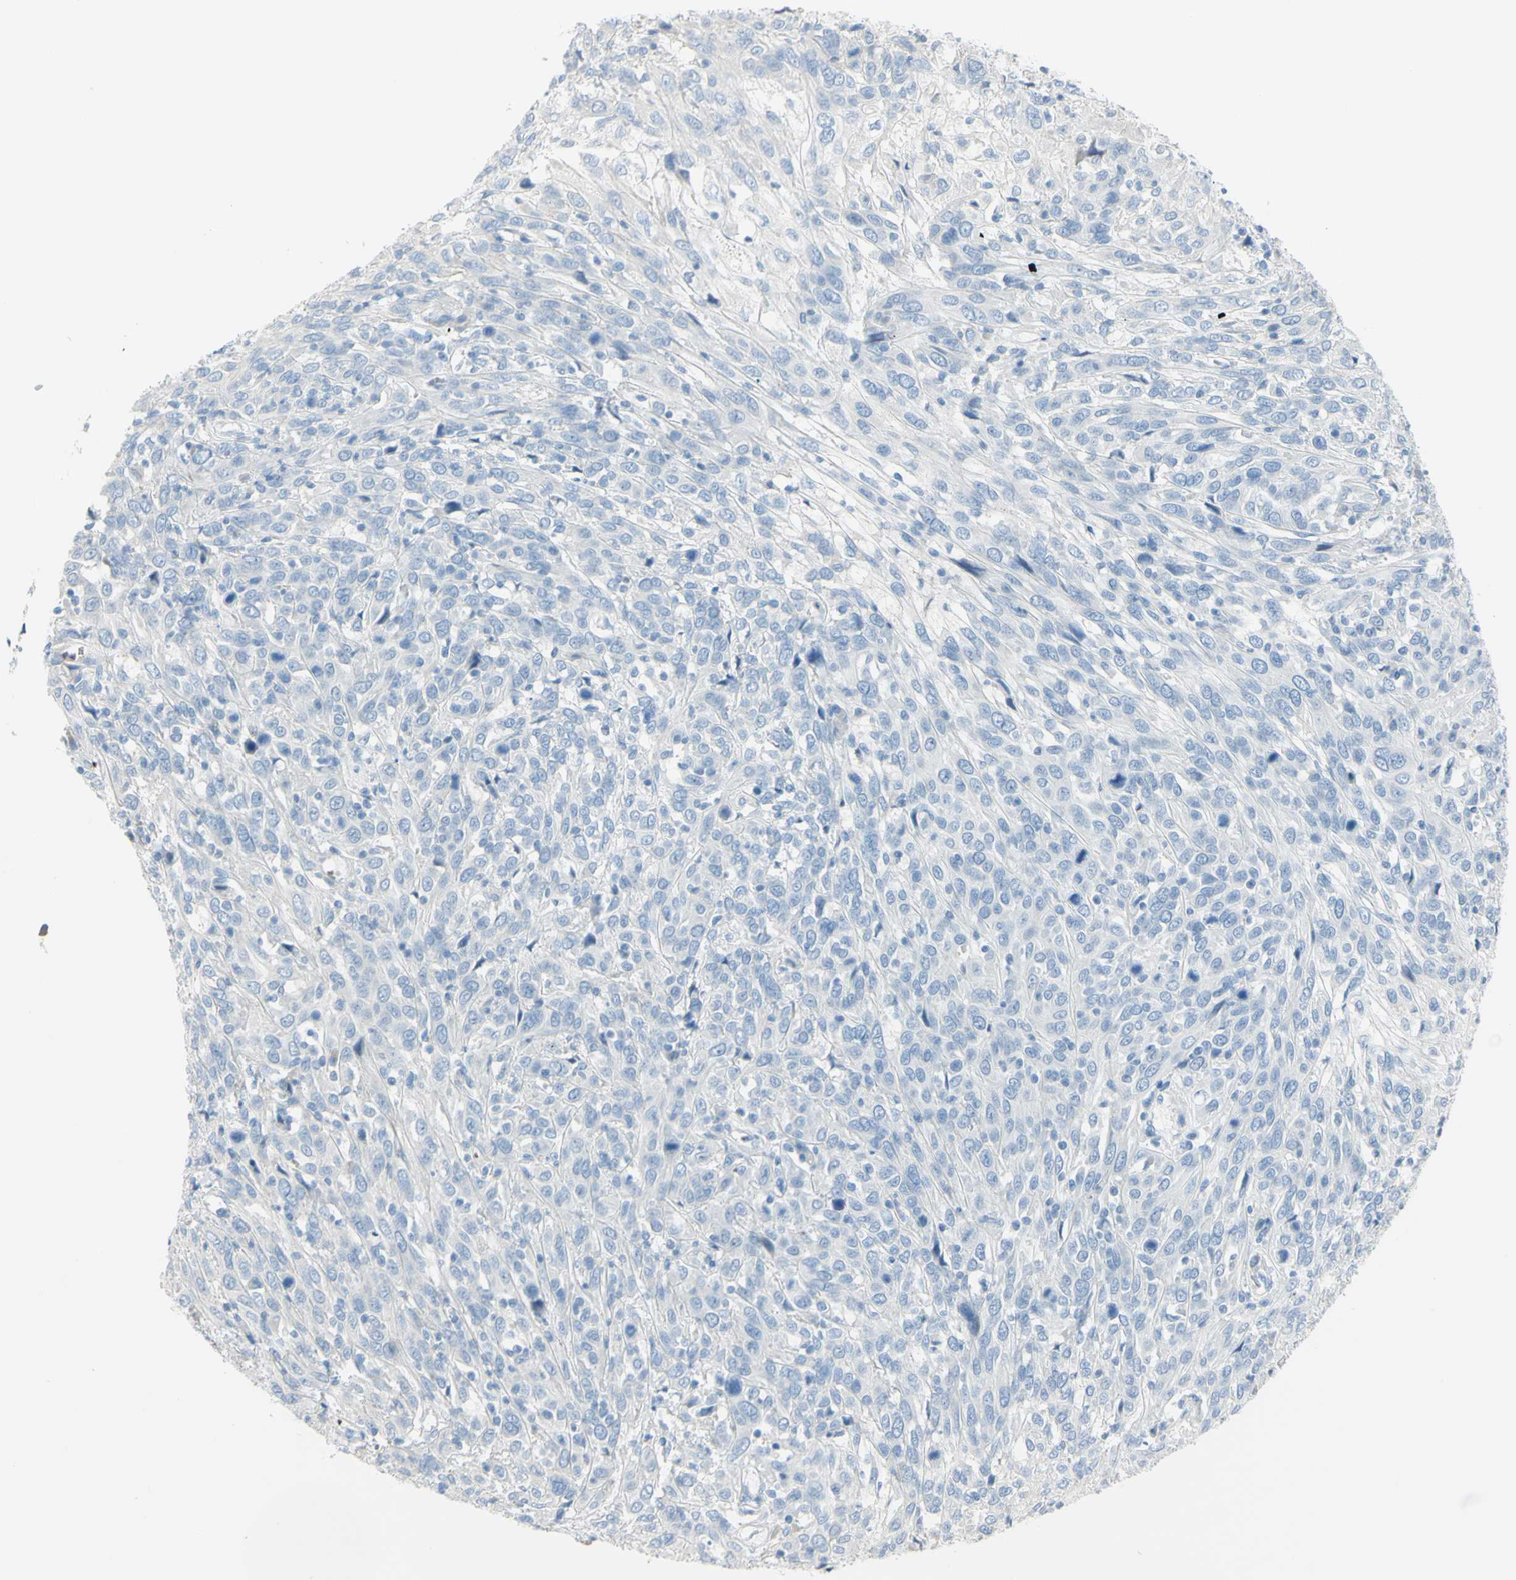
{"staining": {"intensity": "negative", "quantity": "none", "location": "none"}, "tissue": "cervical cancer", "cell_type": "Tumor cells", "image_type": "cancer", "snomed": [{"axis": "morphology", "description": "Squamous cell carcinoma, NOS"}, {"axis": "topography", "description": "Cervix"}], "caption": "Immunohistochemical staining of cervical cancer exhibits no significant positivity in tumor cells. The staining was performed using DAB to visualize the protein expression in brown, while the nuclei were stained in blue with hematoxylin (Magnification: 20x).", "gene": "NCBP2L", "patient": {"sex": "female", "age": 46}}